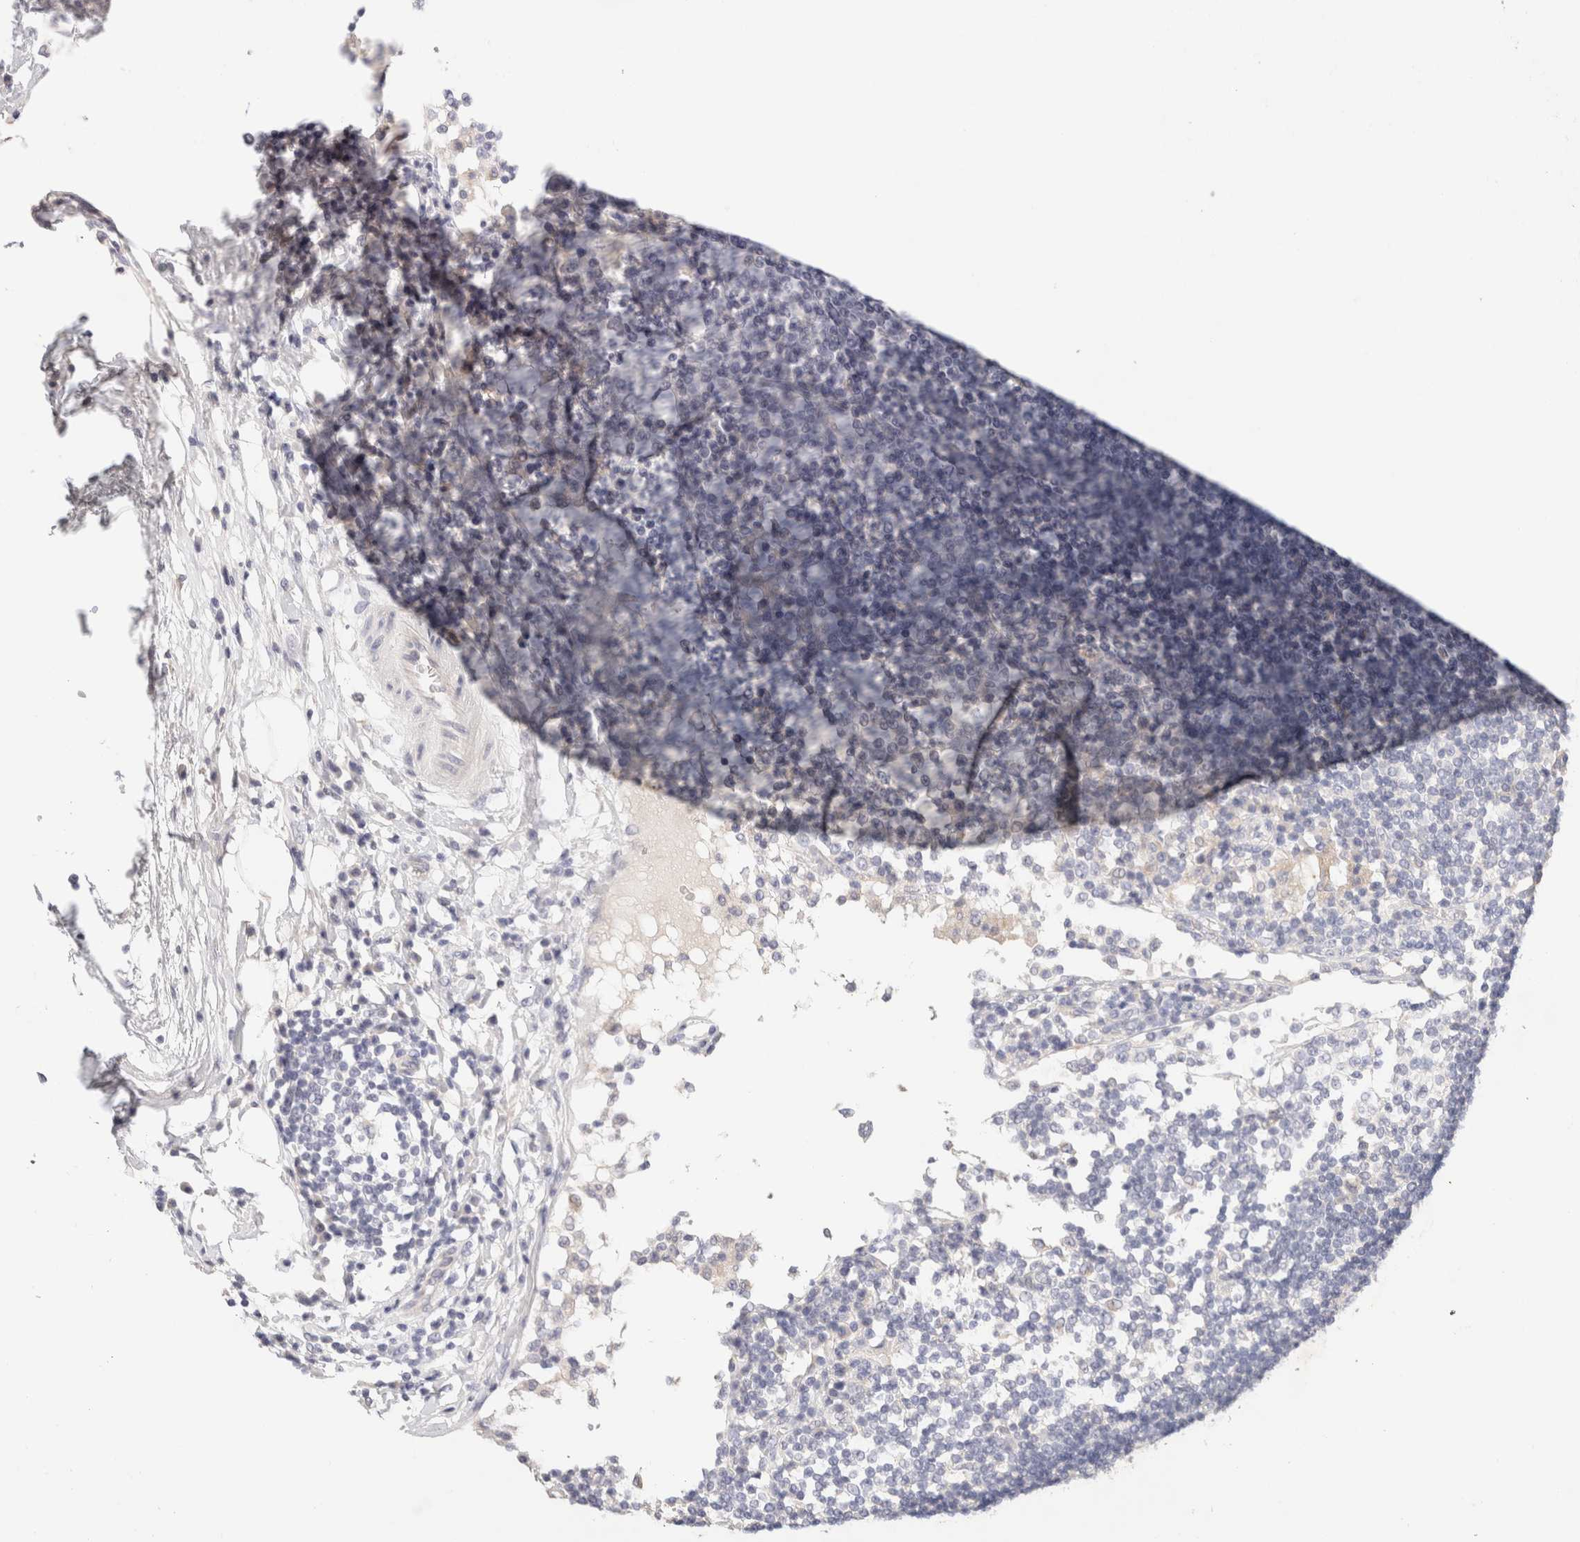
{"staining": {"intensity": "negative", "quantity": "none", "location": "none"}, "tissue": "lymph node", "cell_type": "Germinal center cells", "image_type": "normal", "snomed": [{"axis": "morphology", "description": "Normal tissue, NOS"}, {"axis": "topography", "description": "Lymph node"}], "caption": "High magnification brightfield microscopy of benign lymph node stained with DAB (brown) and counterstained with hematoxylin (blue): germinal center cells show no significant expression. (Stains: DAB immunohistochemistry (IHC) with hematoxylin counter stain, Microscopy: brightfield microscopy at high magnification).", "gene": "SCGB2A2", "patient": {"sex": "female", "age": 53}}